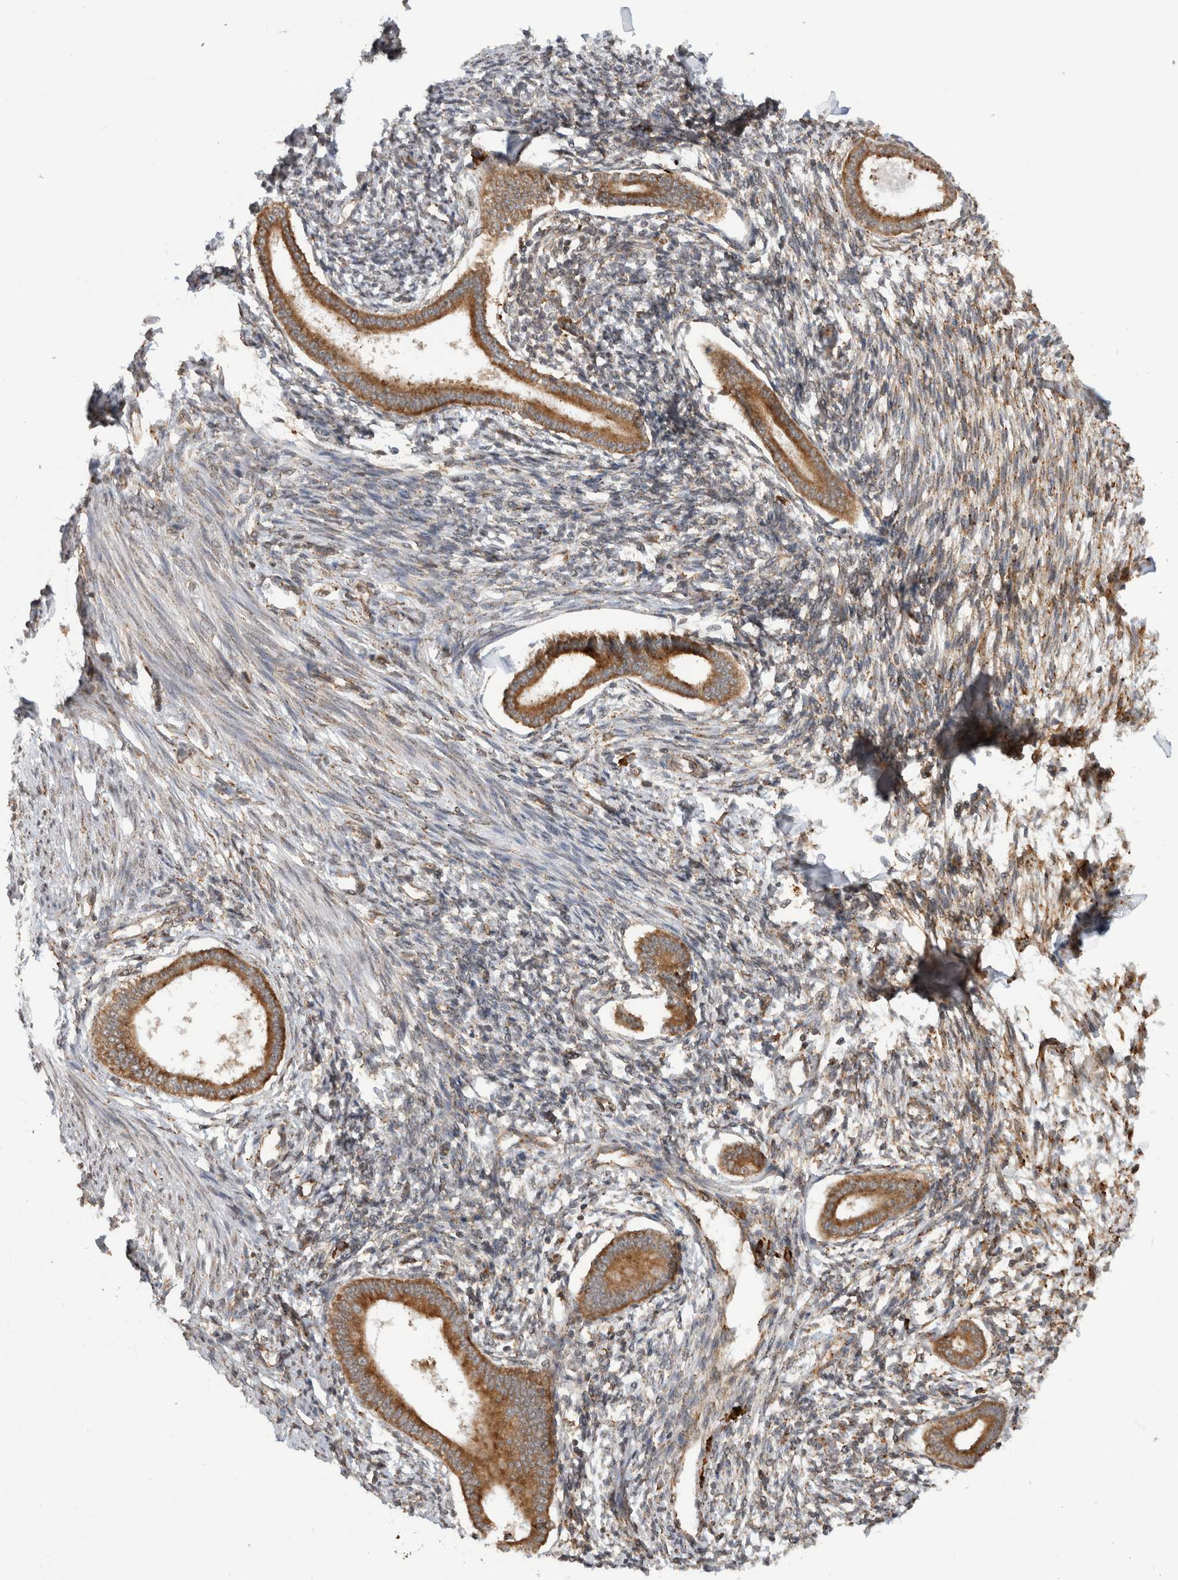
{"staining": {"intensity": "weak", "quantity": "<25%", "location": "cytoplasmic/membranous"}, "tissue": "endometrium", "cell_type": "Cells in endometrial stroma", "image_type": "normal", "snomed": [{"axis": "morphology", "description": "Normal tissue, NOS"}, {"axis": "topography", "description": "Endometrium"}], "caption": "The immunohistochemistry (IHC) histopathology image has no significant positivity in cells in endometrial stroma of endometrium.", "gene": "MS4A7", "patient": {"sex": "female", "age": 56}}